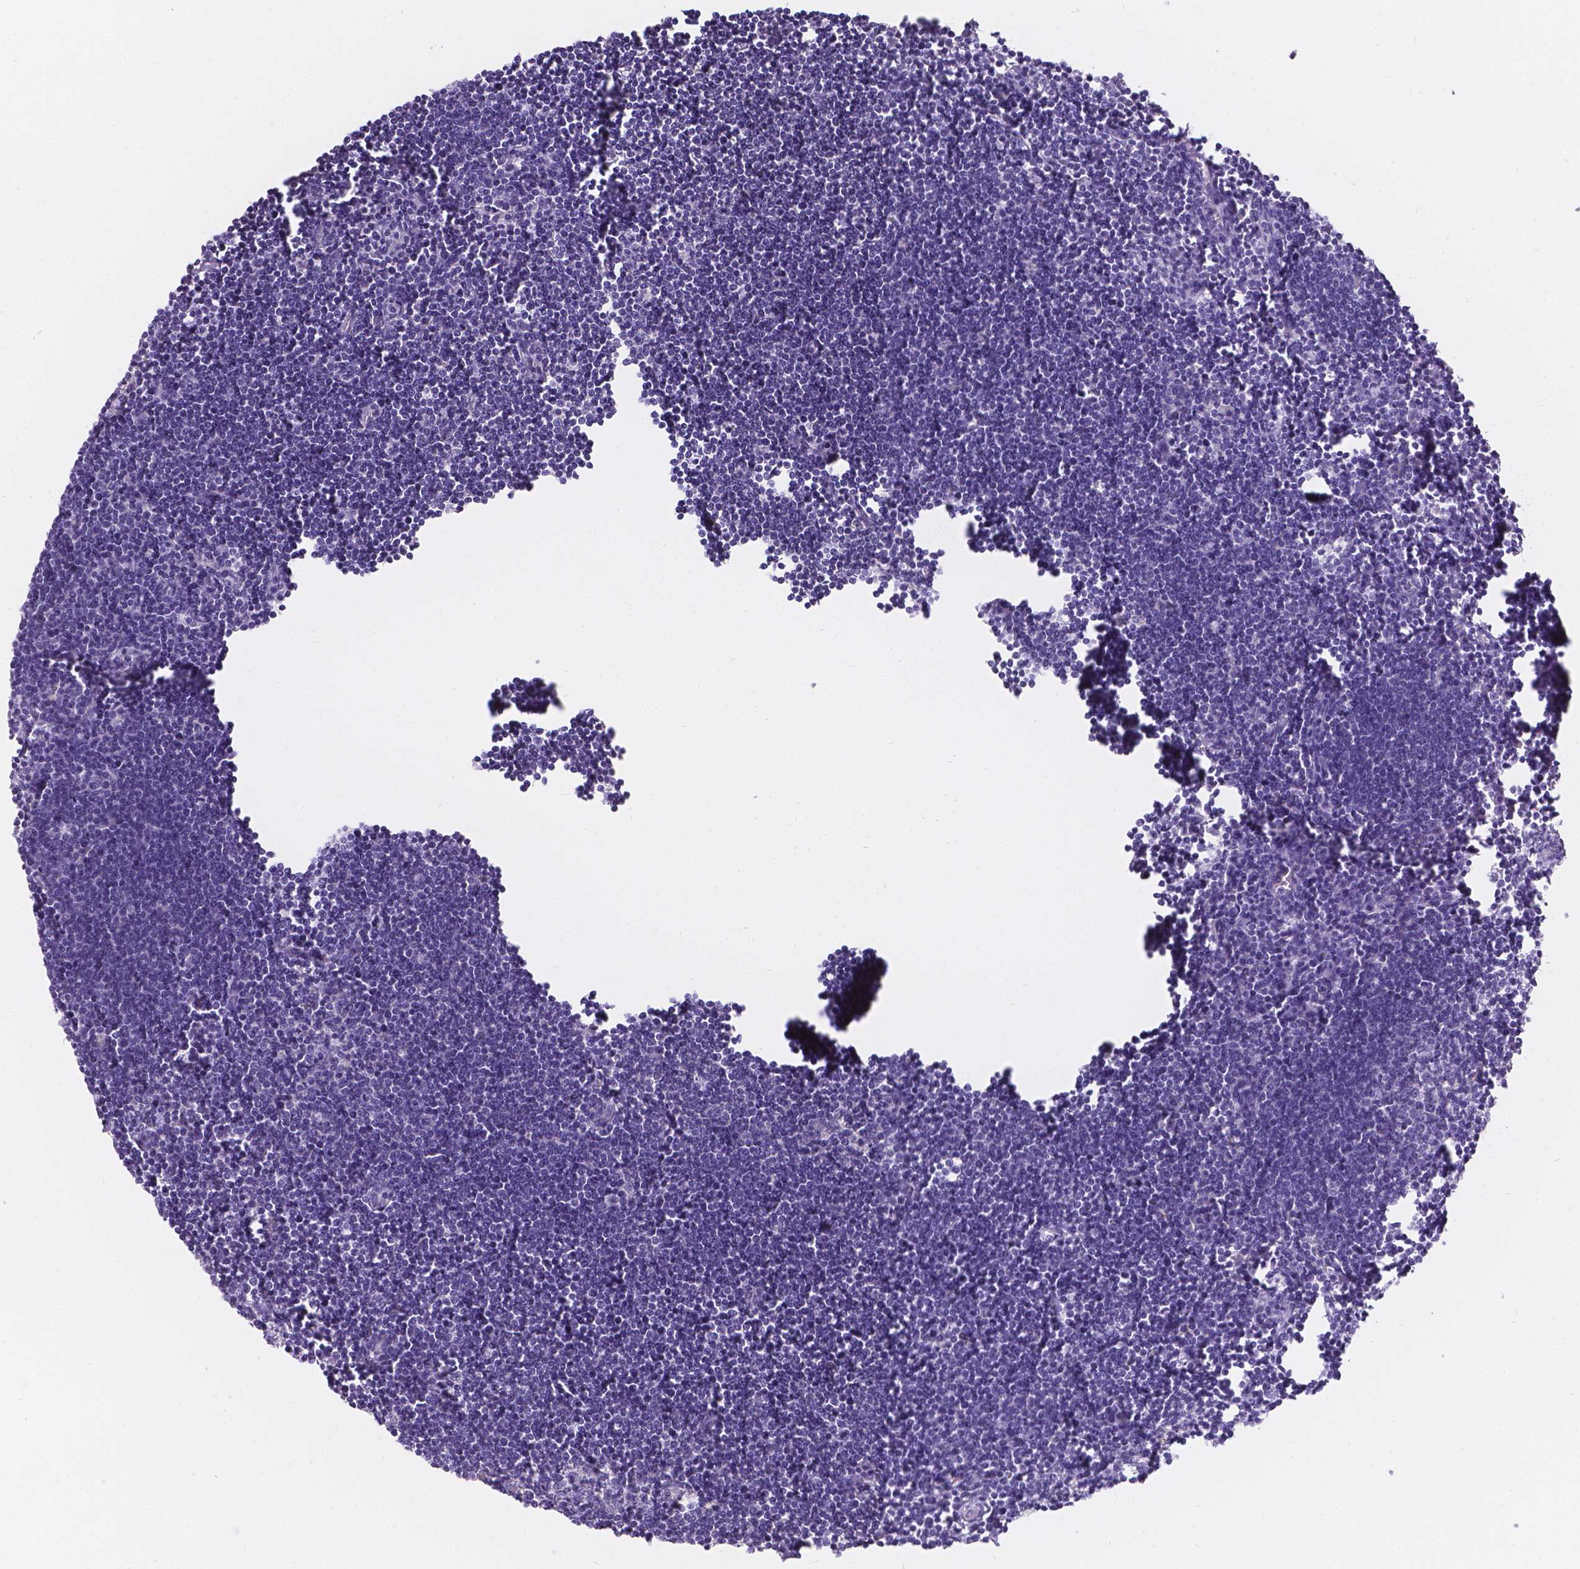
{"staining": {"intensity": "negative", "quantity": "none", "location": "none"}, "tissue": "lymph node", "cell_type": "Germinal center cells", "image_type": "normal", "snomed": [{"axis": "morphology", "description": "Normal tissue, NOS"}, {"axis": "topography", "description": "Lymph node"}], "caption": "The histopathology image exhibits no staining of germinal center cells in benign lymph node. Nuclei are stained in blue.", "gene": "HTN3", "patient": {"sex": "male", "age": 55}}